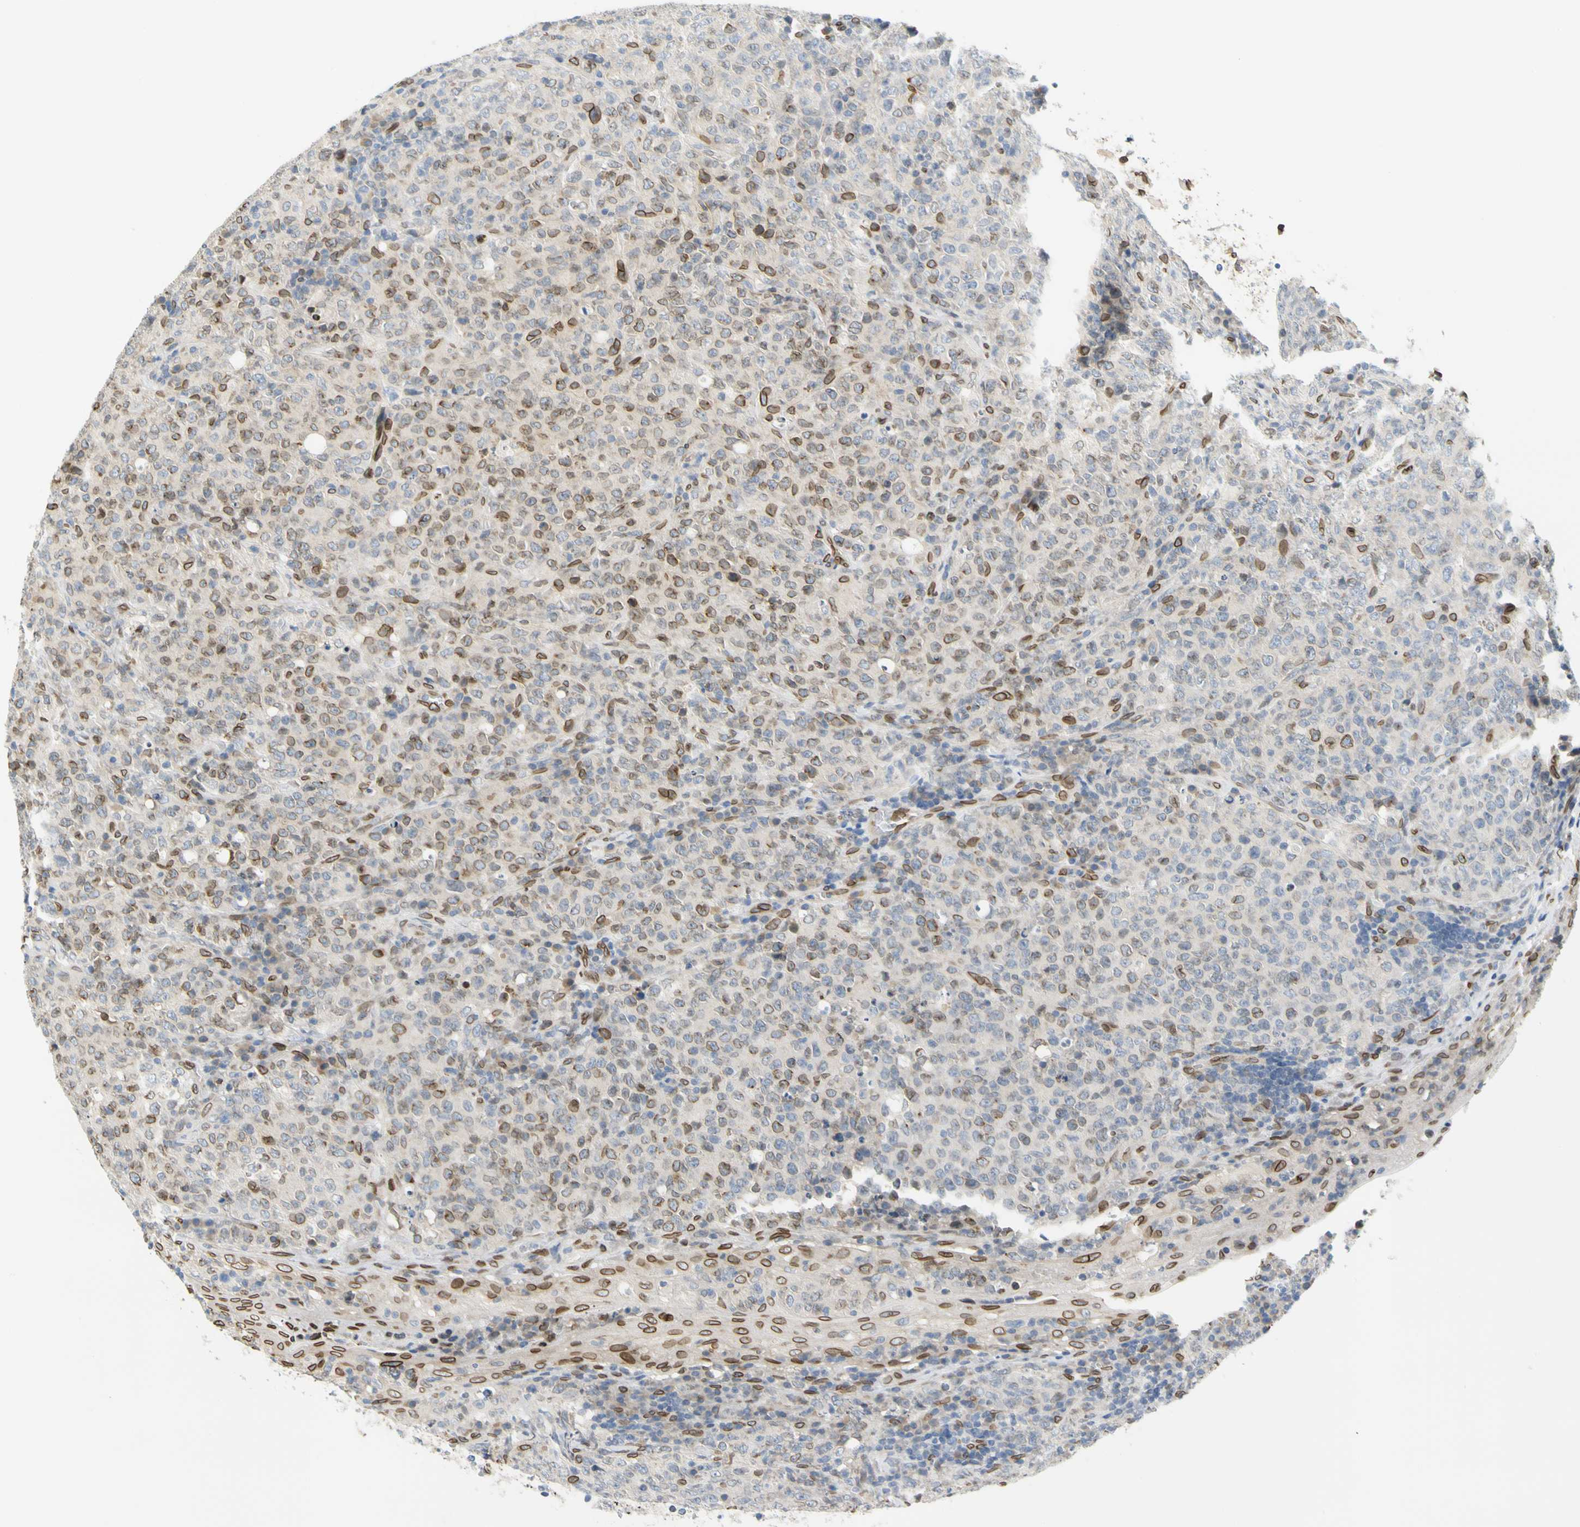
{"staining": {"intensity": "moderate", "quantity": "25%-75%", "location": "cytoplasmic/membranous,nuclear"}, "tissue": "lymphoma", "cell_type": "Tumor cells", "image_type": "cancer", "snomed": [{"axis": "morphology", "description": "Malignant lymphoma, non-Hodgkin's type, High grade"}, {"axis": "topography", "description": "Tonsil"}], "caption": "The histopathology image shows a brown stain indicating the presence of a protein in the cytoplasmic/membranous and nuclear of tumor cells in lymphoma.", "gene": "SUN1", "patient": {"sex": "female", "age": 36}}